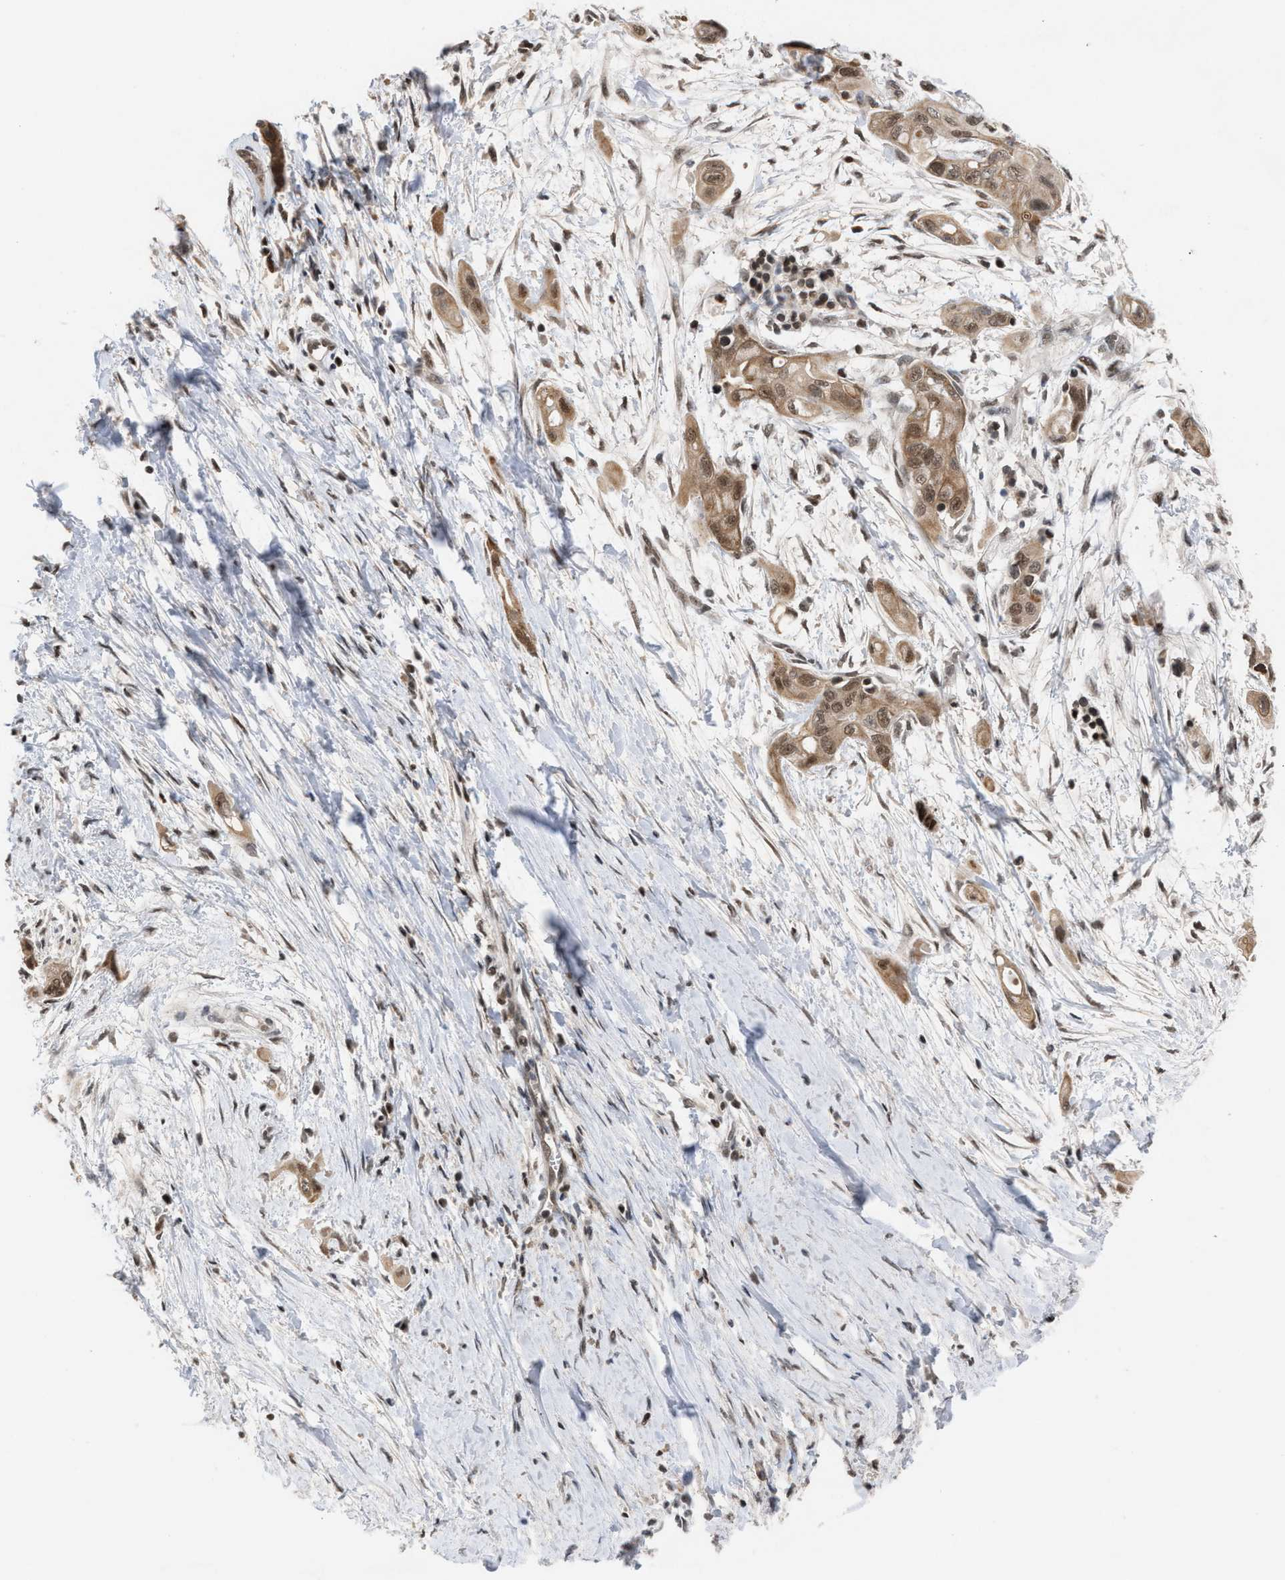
{"staining": {"intensity": "weak", "quantity": ">75%", "location": "cytoplasmic/membranous,nuclear"}, "tissue": "pancreatic cancer", "cell_type": "Tumor cells", "image_type": "cancer", "snomed": [{"axis": "morphology", "description": "Adenocarcinoma, NOS"}, {"axis": "topography", "description": "Pancreas"}], "caption": "This photomicrograph reveals immunohistochemistry staining of human pancreatic cancer (adenocarcinoma), with low weak cytoplasmic/membranous and nuclear positivity in approximately >75% of tumor cells.", "gene": "C9orf78", "patient": {"sex": "male", "age": 59}}